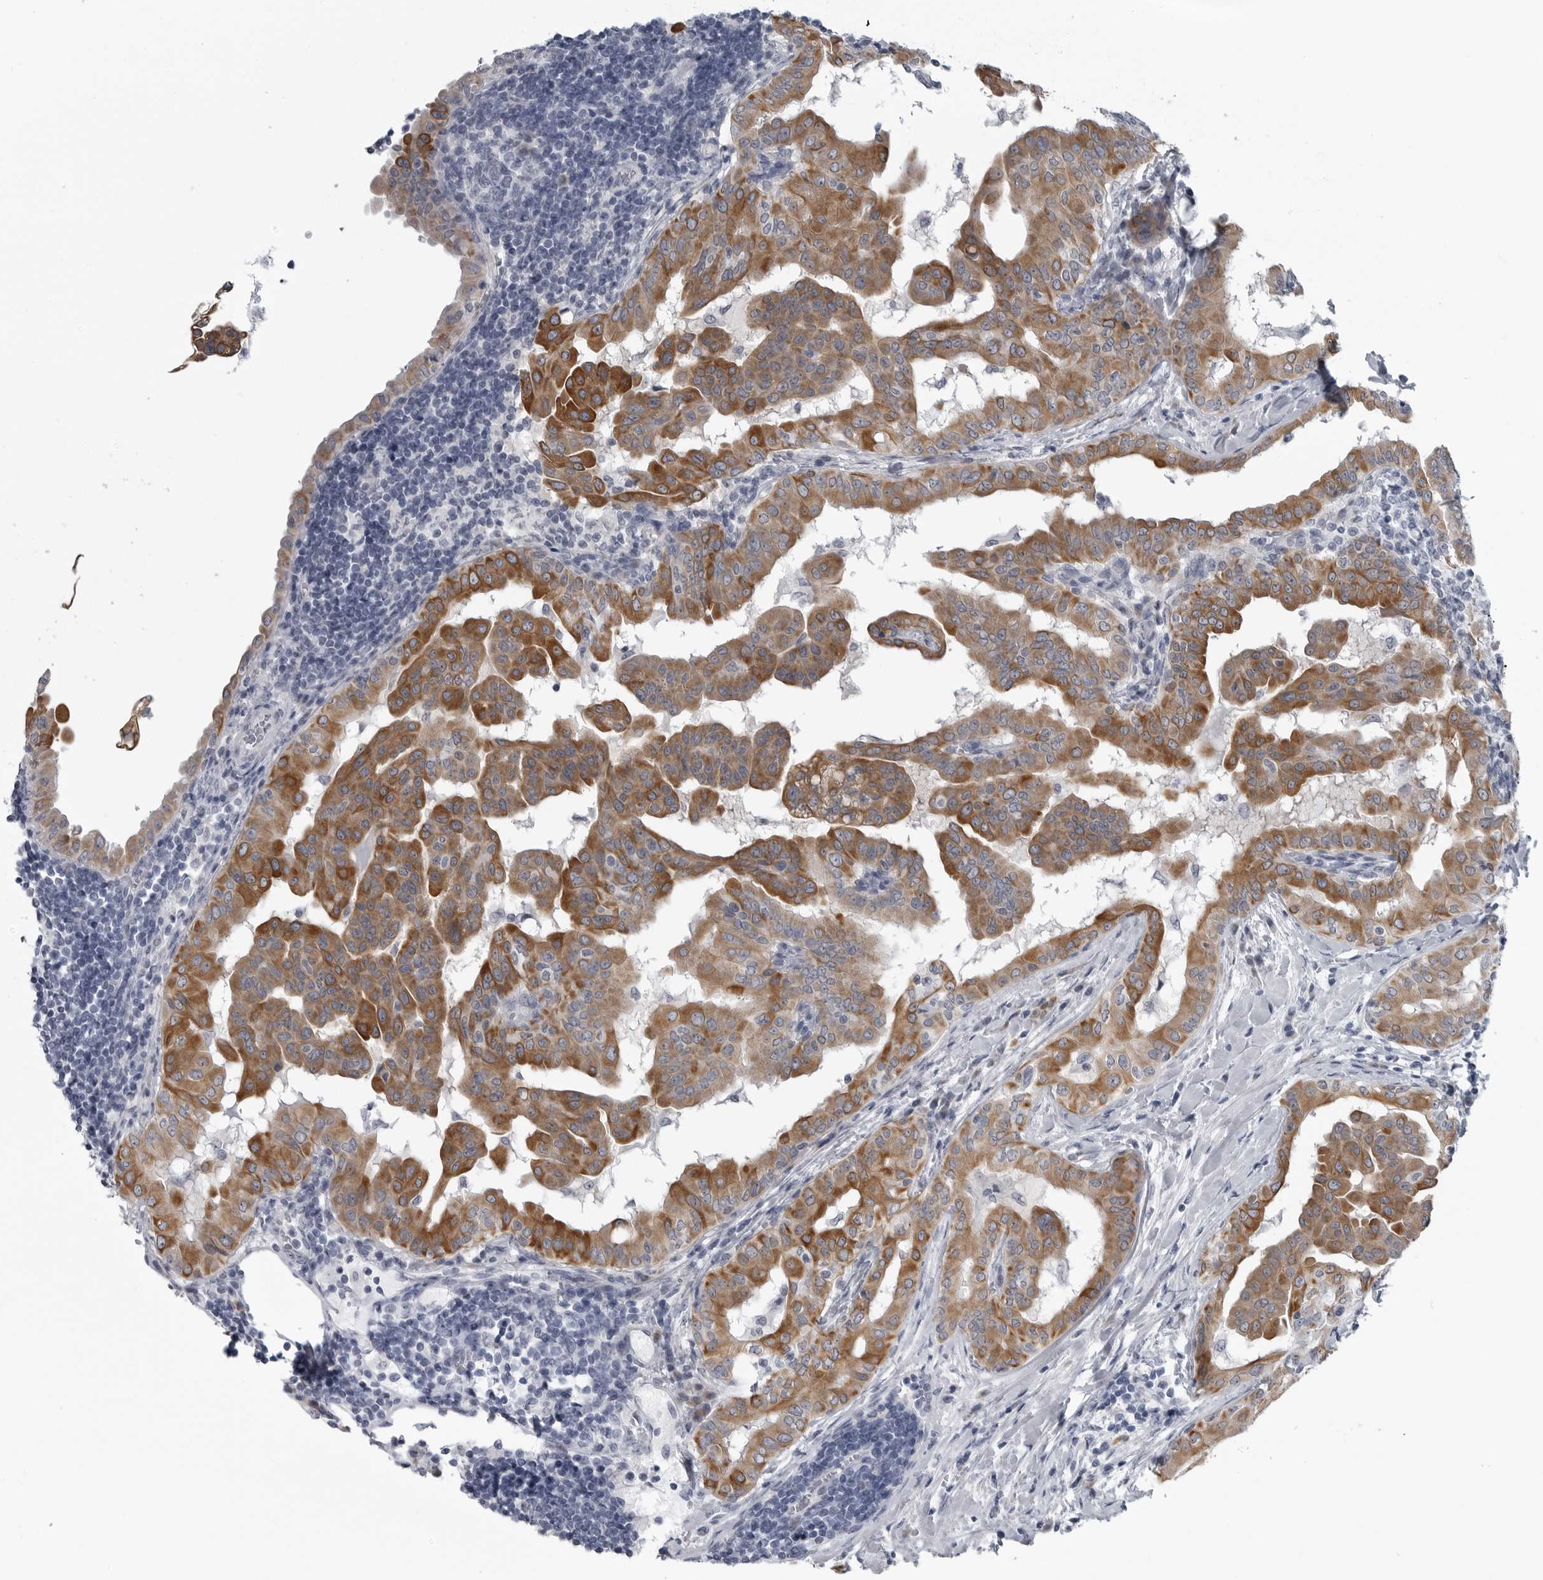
{"staining": {"intensity": "moderate", "quantity": ">75%", "location": "cytoplasmic/membranous"}, "tissue": "thyroid cancer", "cell_type": "Tumor cells", "image_type": "cancer", "snomed": [{"axis": "morphology", "description": "Papillary adenocarcinoma, NOS"}, {"axis": "topography", "description": "Thyroid gland"}], "caption": "This is a micrograph of immunohistochemistry (IHC) staining of papillary adenocarcinoma (thyroid), which shows moderate expression in the cytoplasmic/membranous of tumor cells.", "gene": "MYOC", "patient": {"sex": "male", "age": 33}}